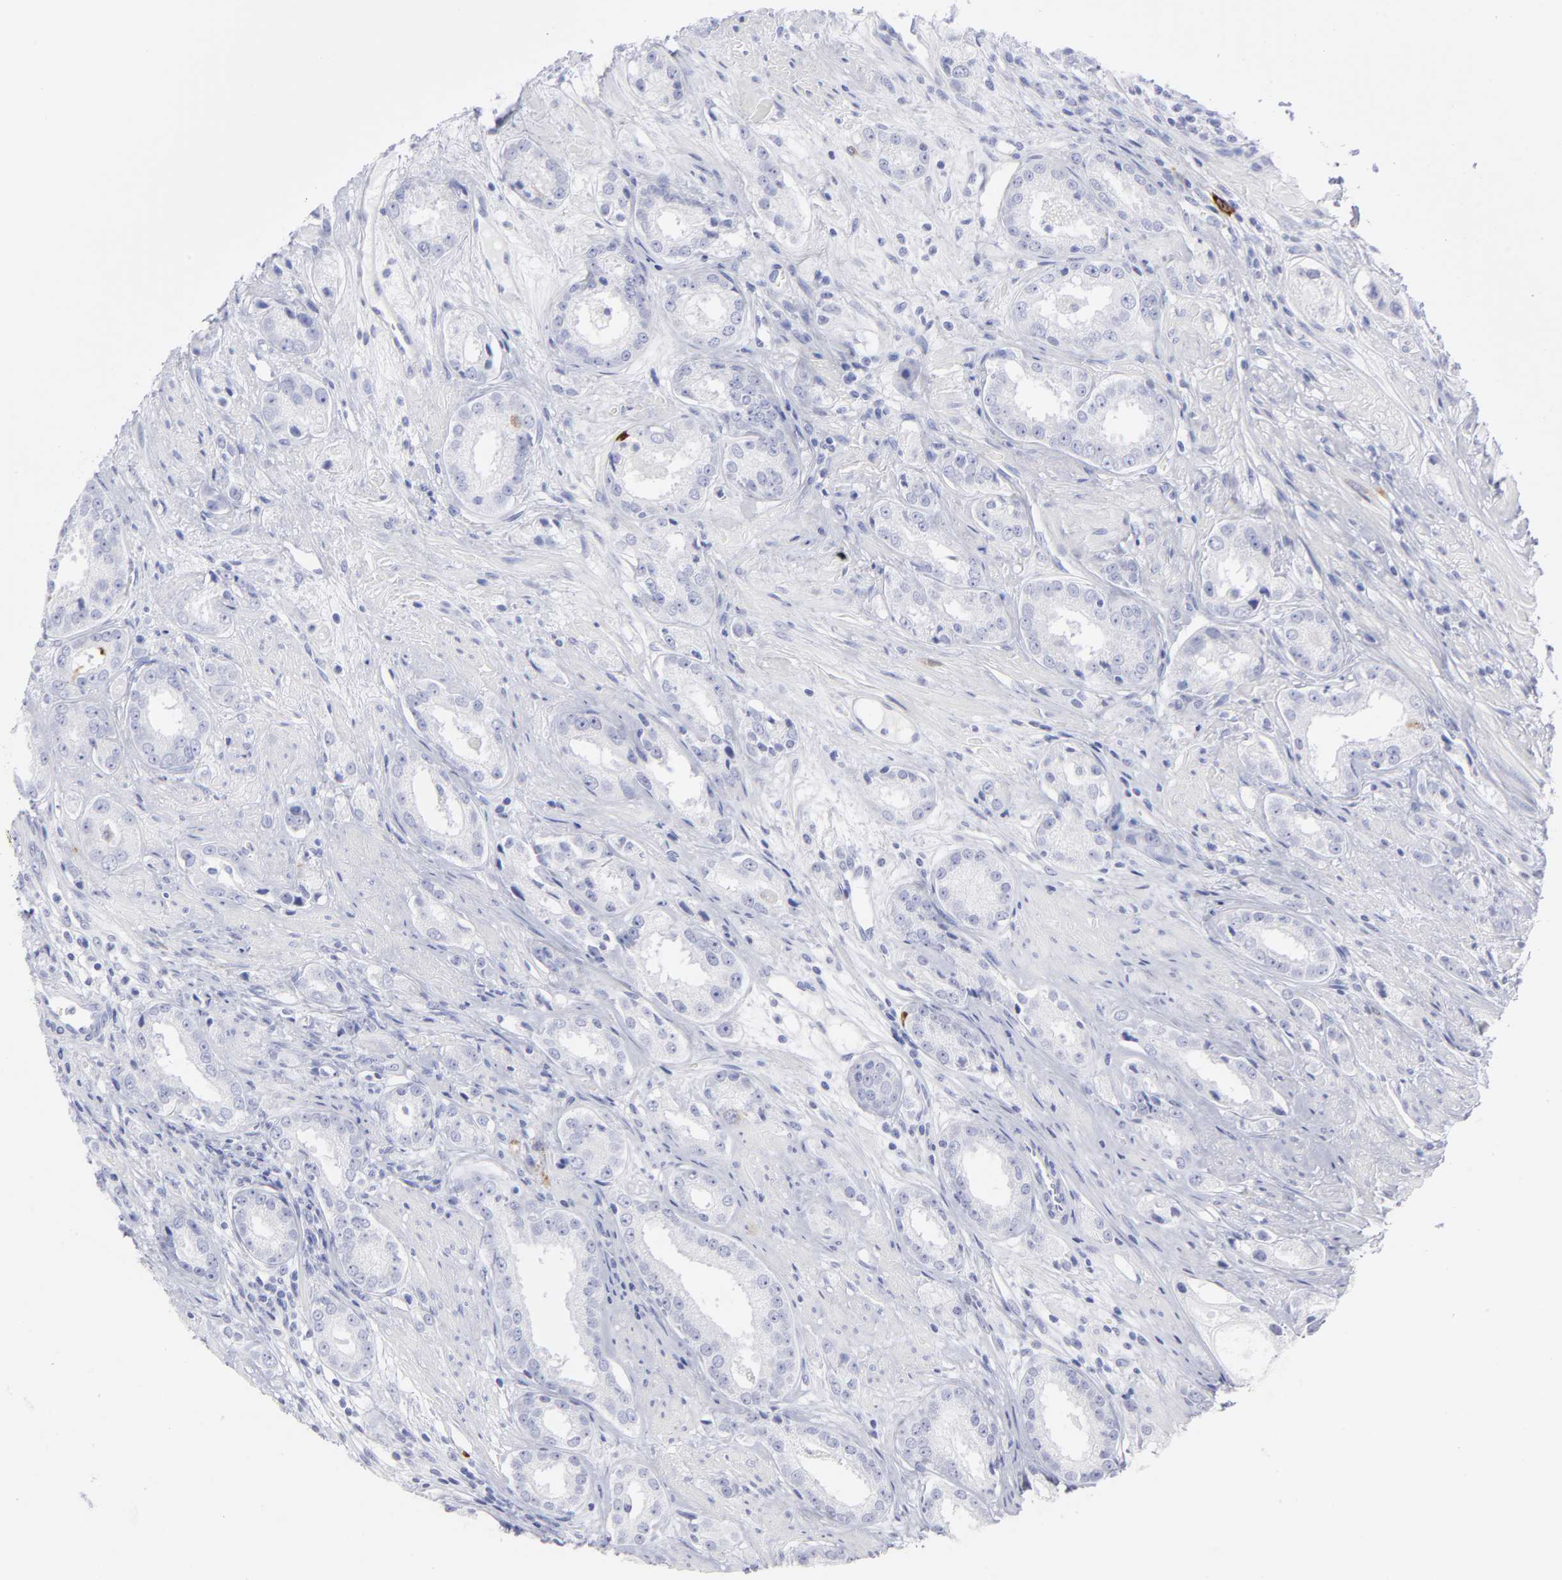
{"staining": {"intensity": "strong", "quantity": "<25%", "location": "cytoplasmic/membranous"}, "tissue": "prostate cancer", "cell_type": "Tumor cells", "image_type": "cancer", "snomed": [{"axis": "morphology", "description": "Adenocarcinoma, Medium grade"}, {"axis": "topography", "description": "Prostate"}], "caption": "Immunohistochemical staining of prostate medium-grade adenocarcinoma exhibits medium levels of strong cytoplasmic/membranous protein positivity in about <25% of tumor cells.", "gene": "CCNB1", "patient": {"sex": "male", "age": 53}}